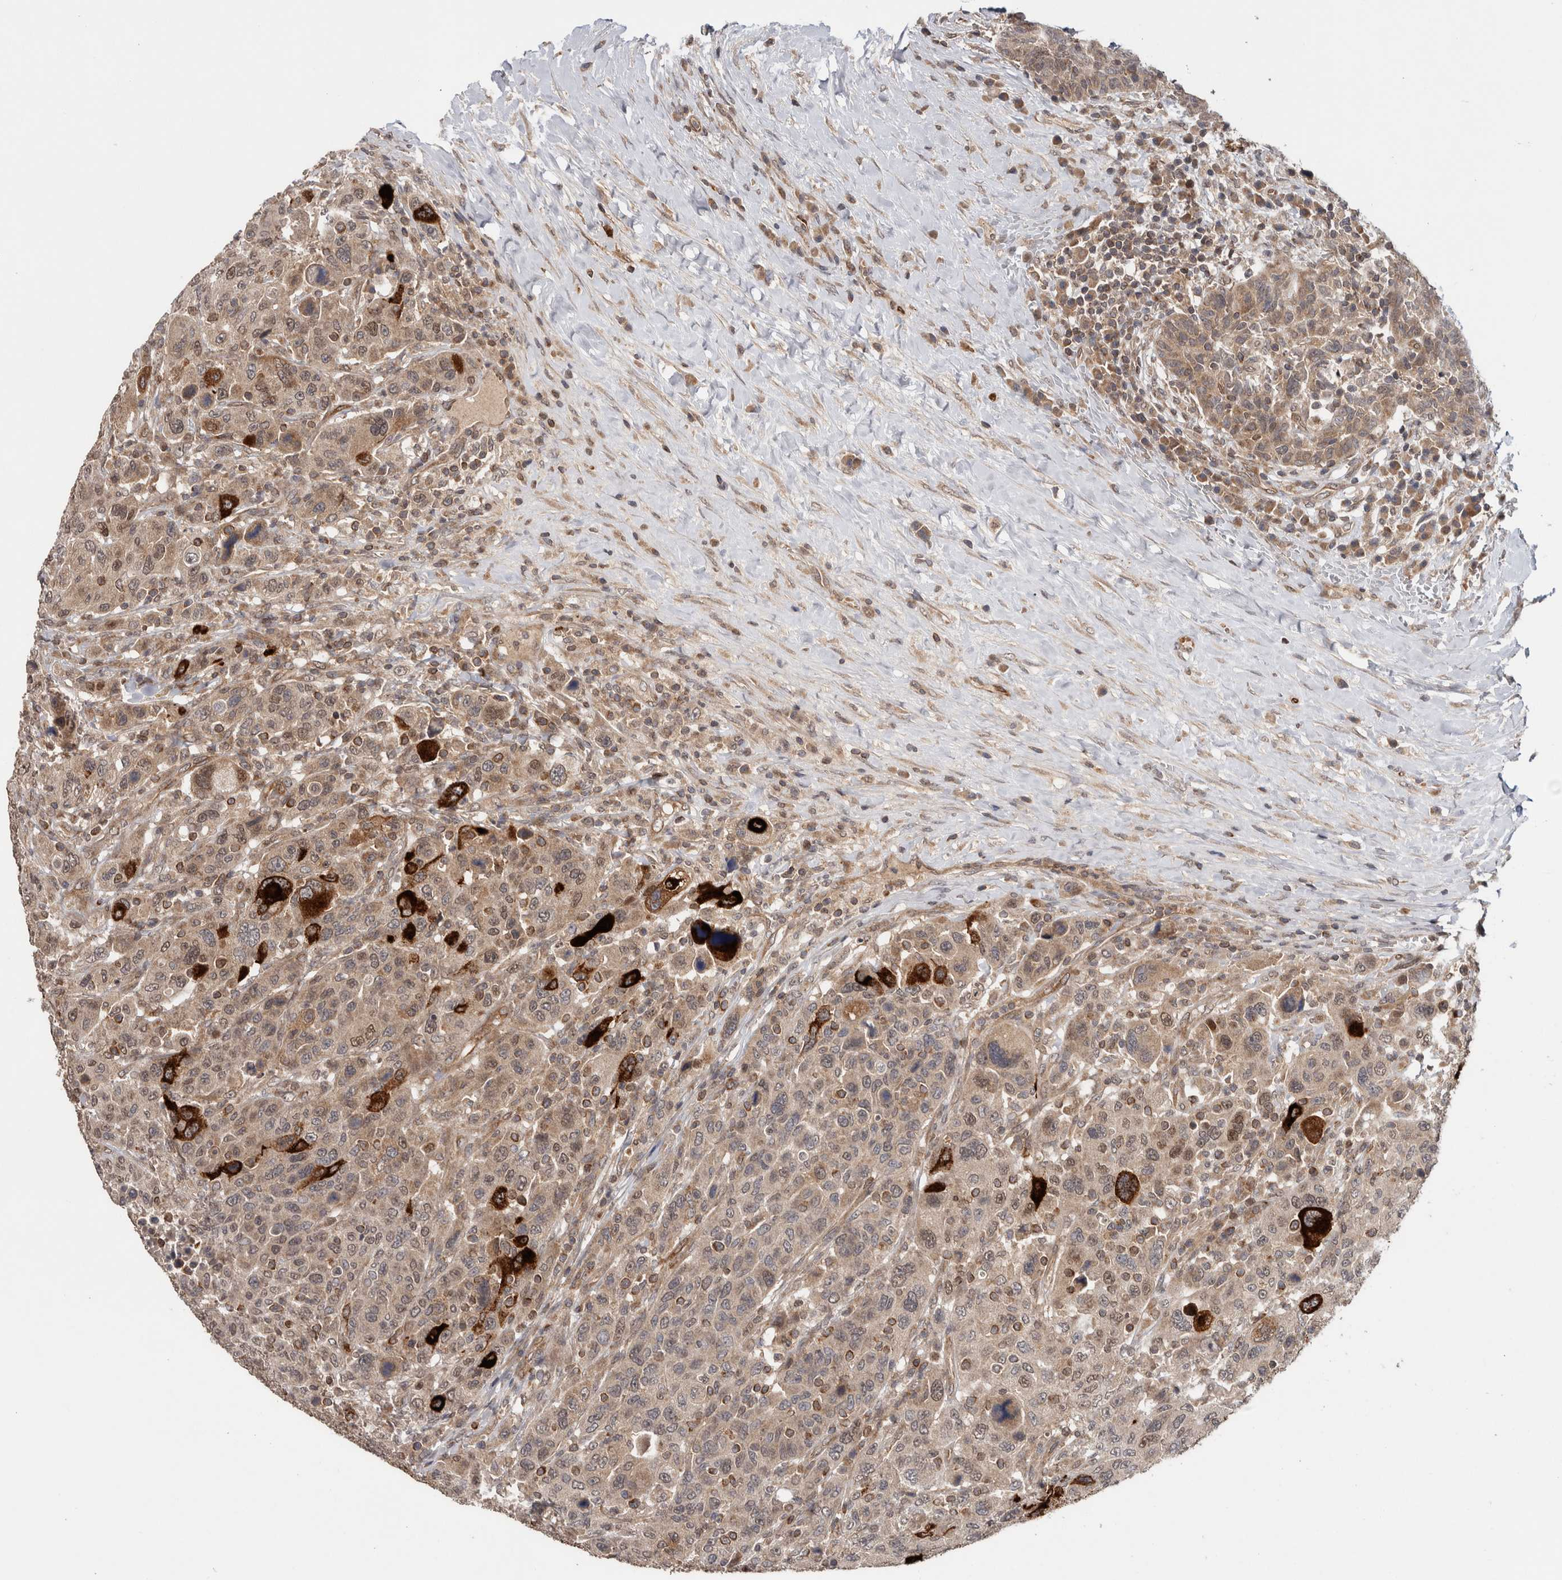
{"staining": {"intensity": "strong", "quantity": "<25%", "location": "cytoplasmic/membranous"}, "tissue": "breast cancer", "cell_type": "Tumor cells", "image_type": "cancer", "snomed": [{"axis": "morphology", "description": "Duct carcinoma"}, {"axis": "topography", "description": "Breast"}], "caption": "Immunohistochemistry (IHC) micrograph of neoplastic tissue: human breast cancer stained using IHC reveals medium levels of strong protein expression localized specifically in the cytoplasmic/membranous of tumor cells, appearing as a cytoplasmic/membranous brown color.", "gene": "HMOX2", "patient": {"sex": "female", "age": 37}}